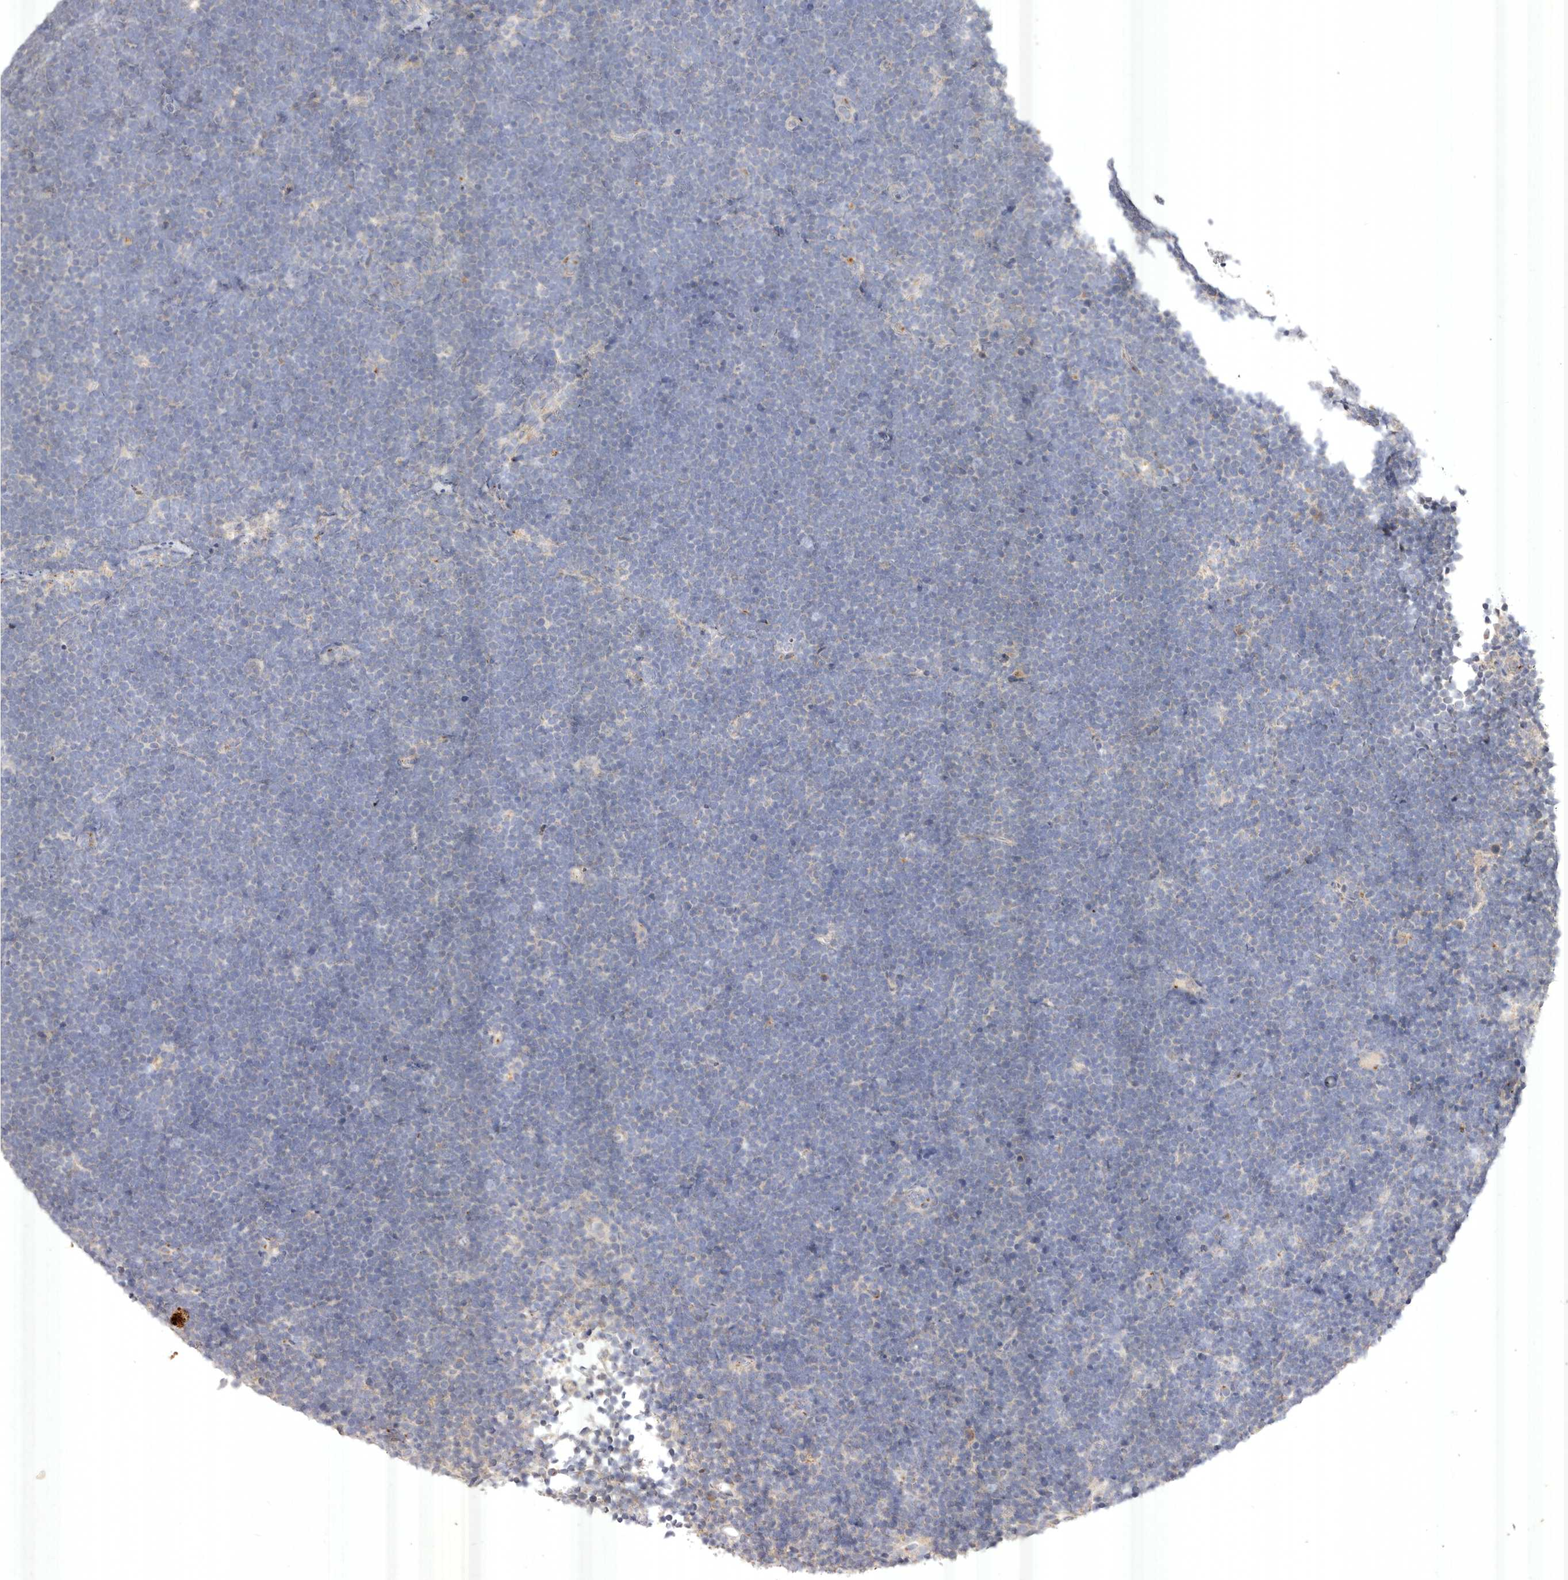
{"staining": {"intensity": "negative", "quantity": "none", "location": "none"}, "tissue": "lymphoma", "cell_type": "Tumor cells", "image_type": "cancer", "snomed": [{"axis": "morphology", "description": "Malignant lymphoma, non-Hodgkin's type, High grade"}, {"axis": "topography", "description": "Lymph node"}], "caption": "Immunohistochemistry (IHC) of human malignant lymphoma, non-Hodgkin's type (high-grade) exhibits no staining in tumor cells.", "gene": "USP24", "patient": {"sex": "male", "age": 13}}